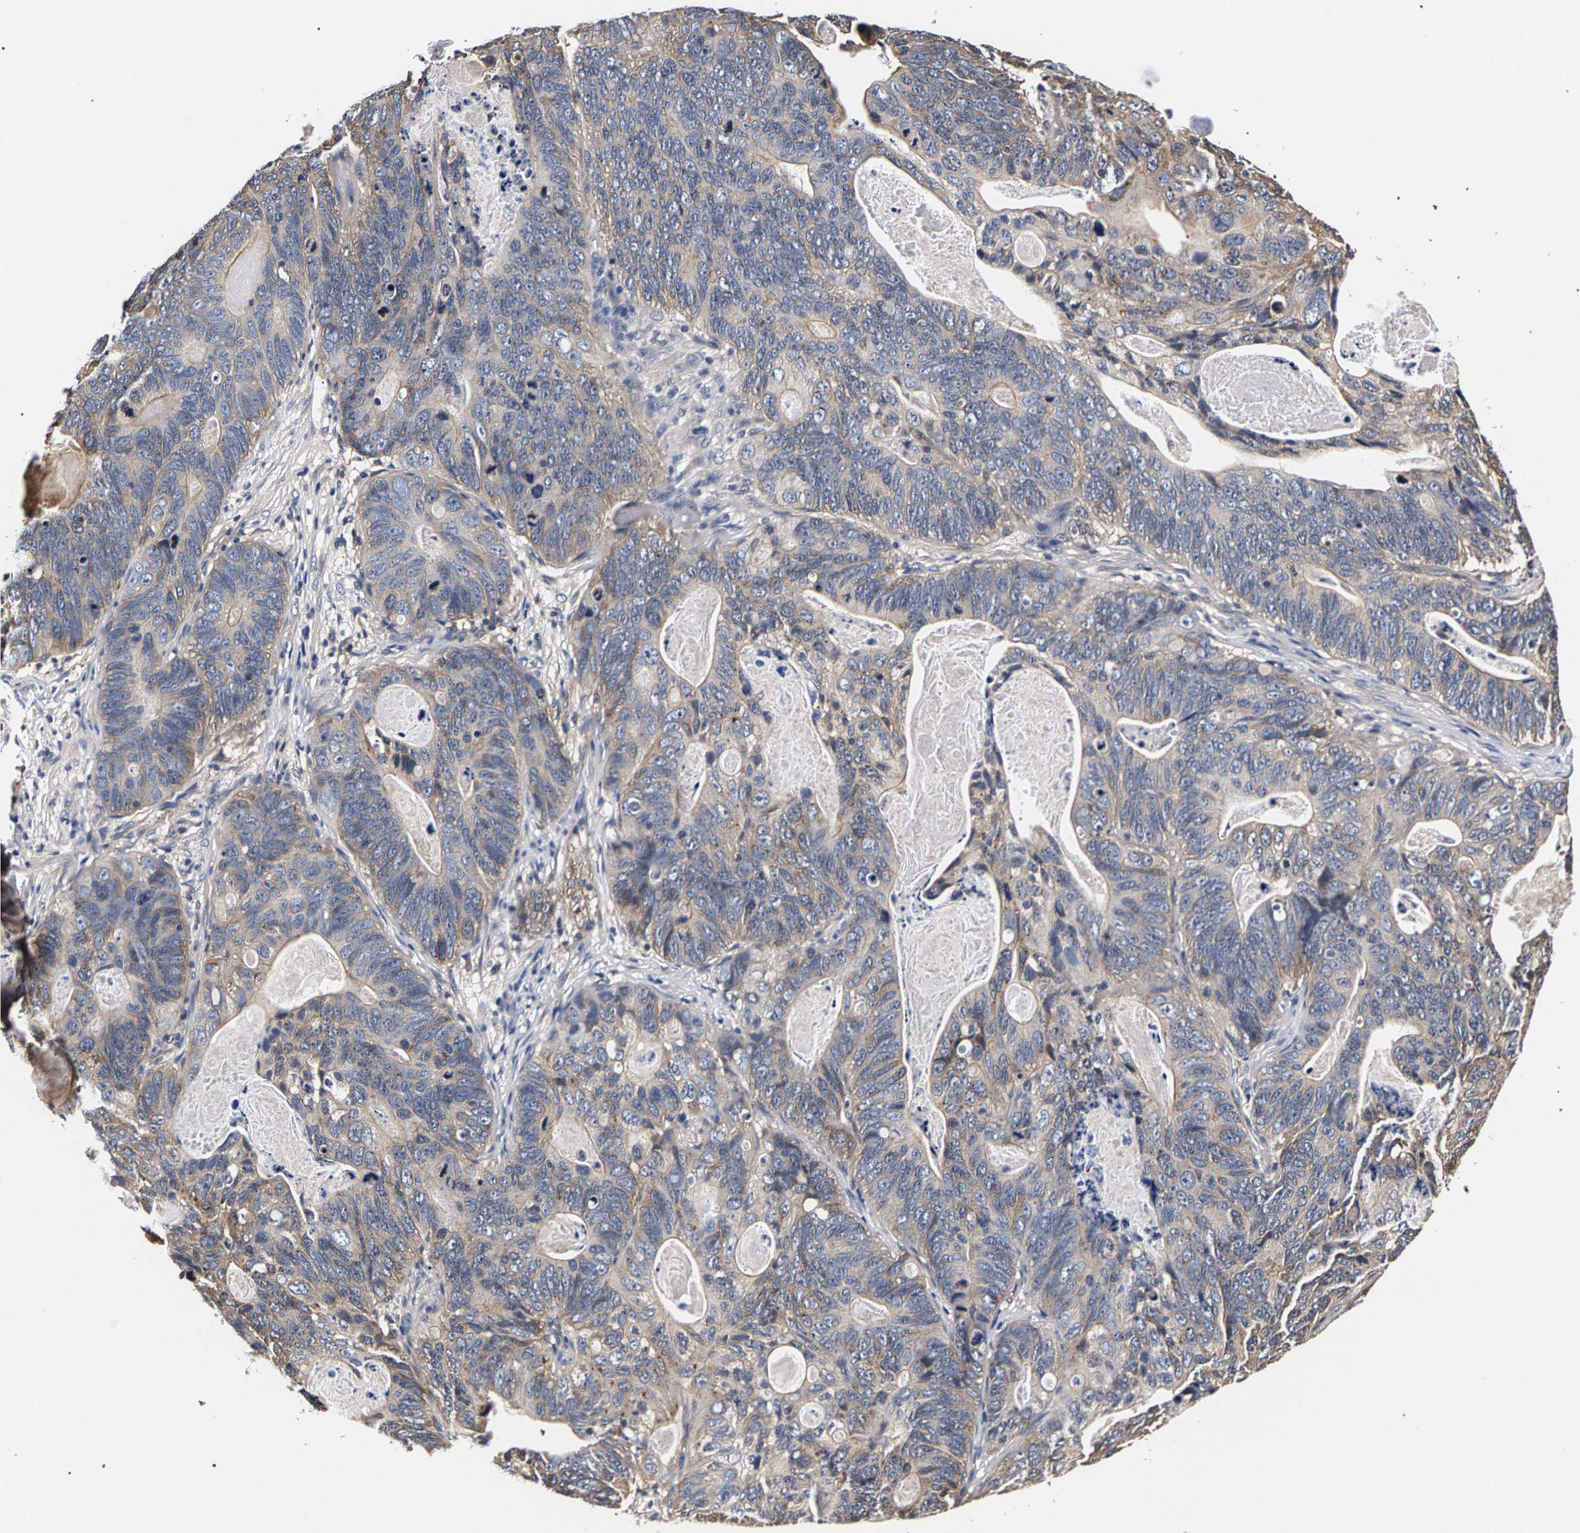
{"staining": {"intensity": "weak", "quantity": "<25%", "location": "cytoplasmic/membranous"}, "tissue": "stomach cancer", "cell_type": "Tumor cells", "image_type": "cancer", "snomed": [{"axis": "morphology", "description": "Normal tissue, NOS"}, {"axis": "morphology", "description": "Adenocarcinoma, NOS"}, {"axis": "topography", "description": "Stomach"}], "caption": "There is no significant staining in tumor cells of stomach cancer (adenocarcinoma).", "gene": "MARCHF7", "patient": {"sex": "female", "age": 89}}